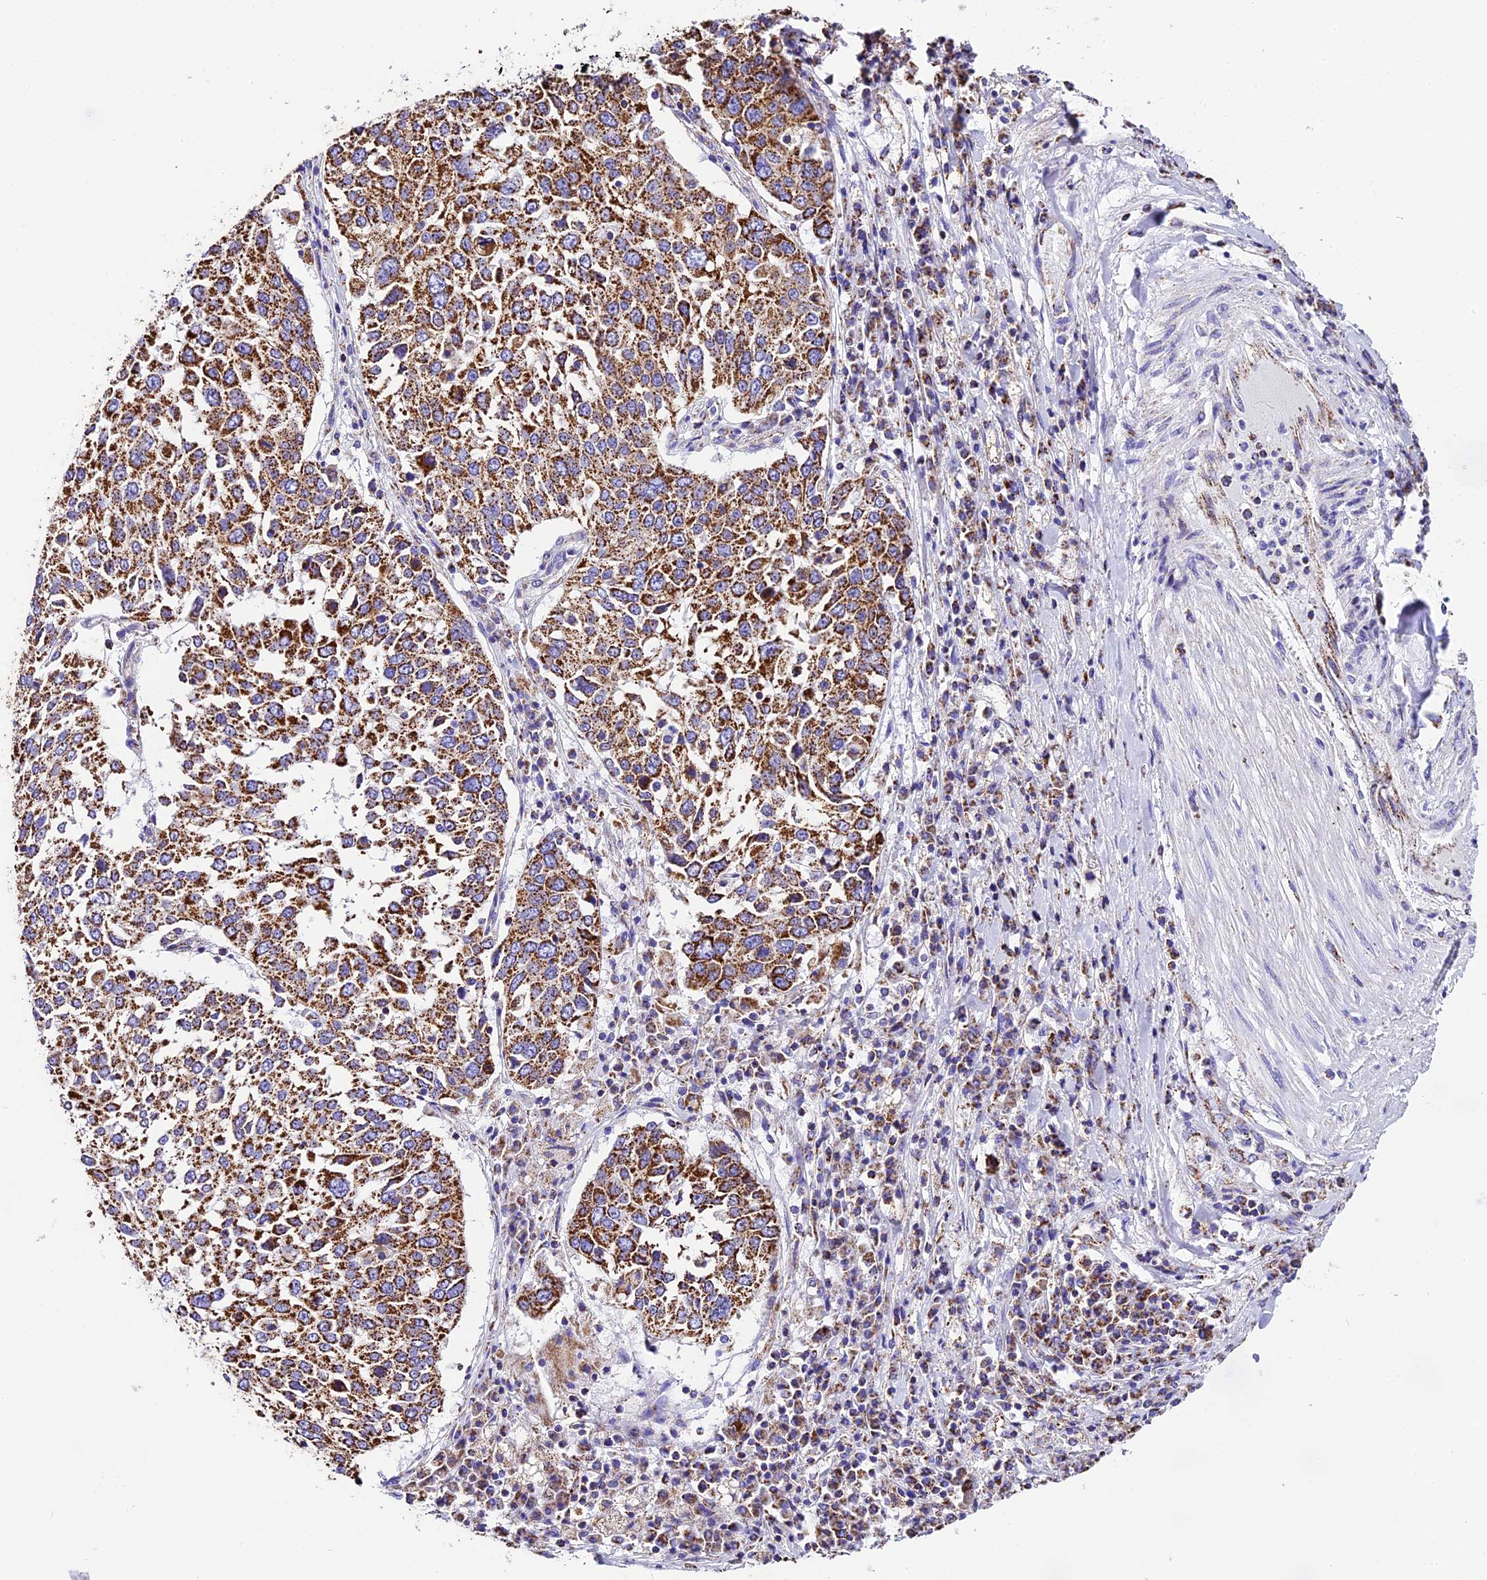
{"staining": {"intensity": "moderate", "quantity": ">75%", "location": "cytoplasmic/membranous"}, "tissue": "lung cancer", "cell_type": "Tumor cells", "image_type": "cancer", "snomed": [{"axis": "morphology", "description": "Squamous cell carcinoma, NOS"}, {"axis": "topography", "description": "Lung"}], "caption": "IHC (DAB) staining of lung cancer (squamous cell carcinoma) shows moderate cytoplasmic/membranous protein positivity in approximately >75% of tumor cells.", "gene": "DCAF5", "patient": {"sex": "male", "age": 65}}